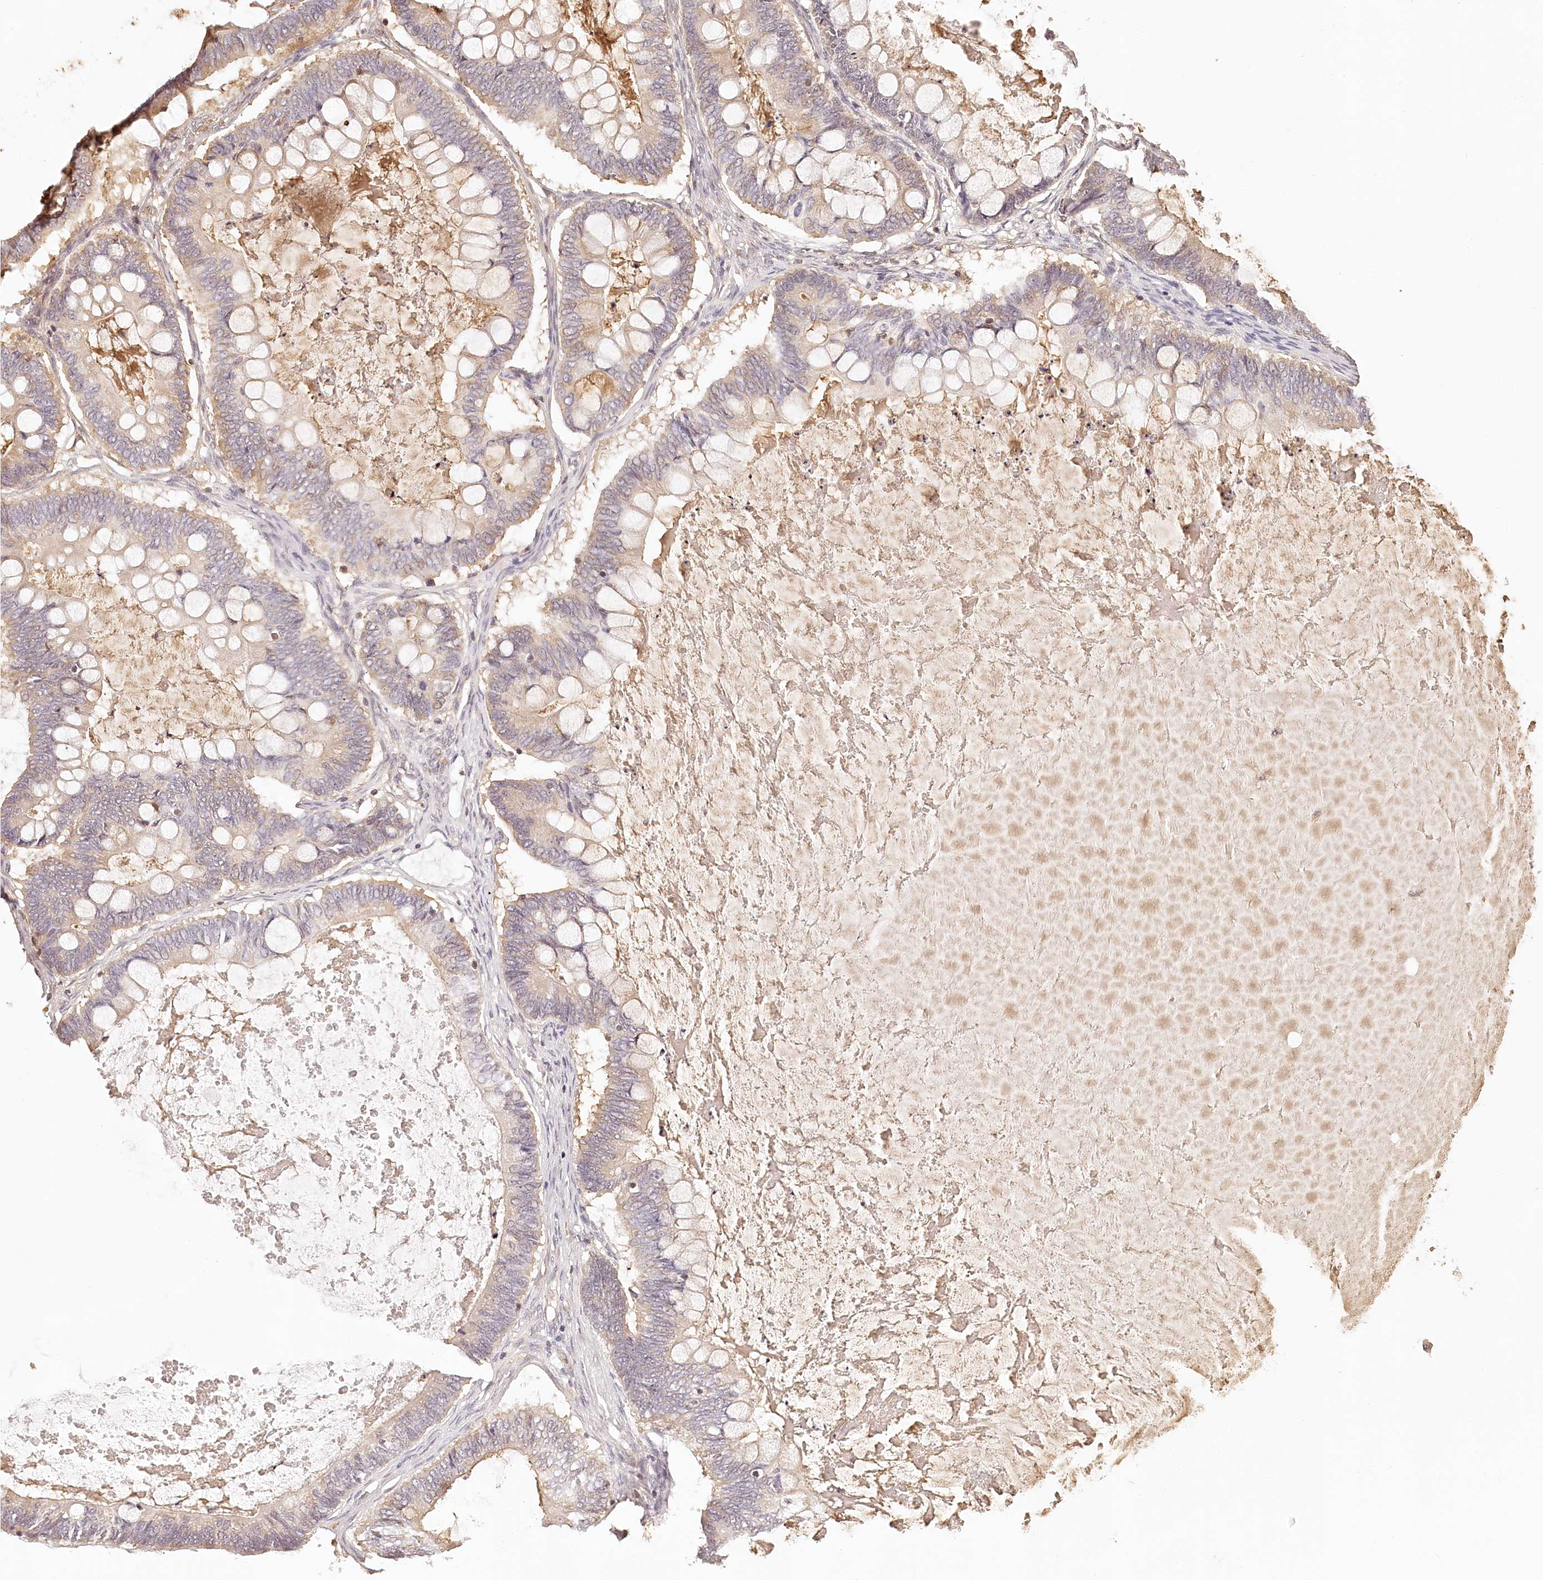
{"staining": {"intensity": "moderate", "quantity": "<25%", "location": "cytoplasmic/membranous"}, "tissue": "ovarian cancer", "cell_type": "Tumor cells", "image_type": "cancer", "snomed": [{"axis": "morphology", "description": "Cystadenocarcinoma, mucinous, NOS"}, {"axis": "topography", "description": "Ovary"}], "caption": "IHC of mucinous cystadenocarcinoma (ovarian) demonstrates low levels of moderate cytoplasmic/membranous staining in approximately <25% of tumor cells.", "gene": "SYNGR1", "patient": {"sex": "female", "age": 61}}